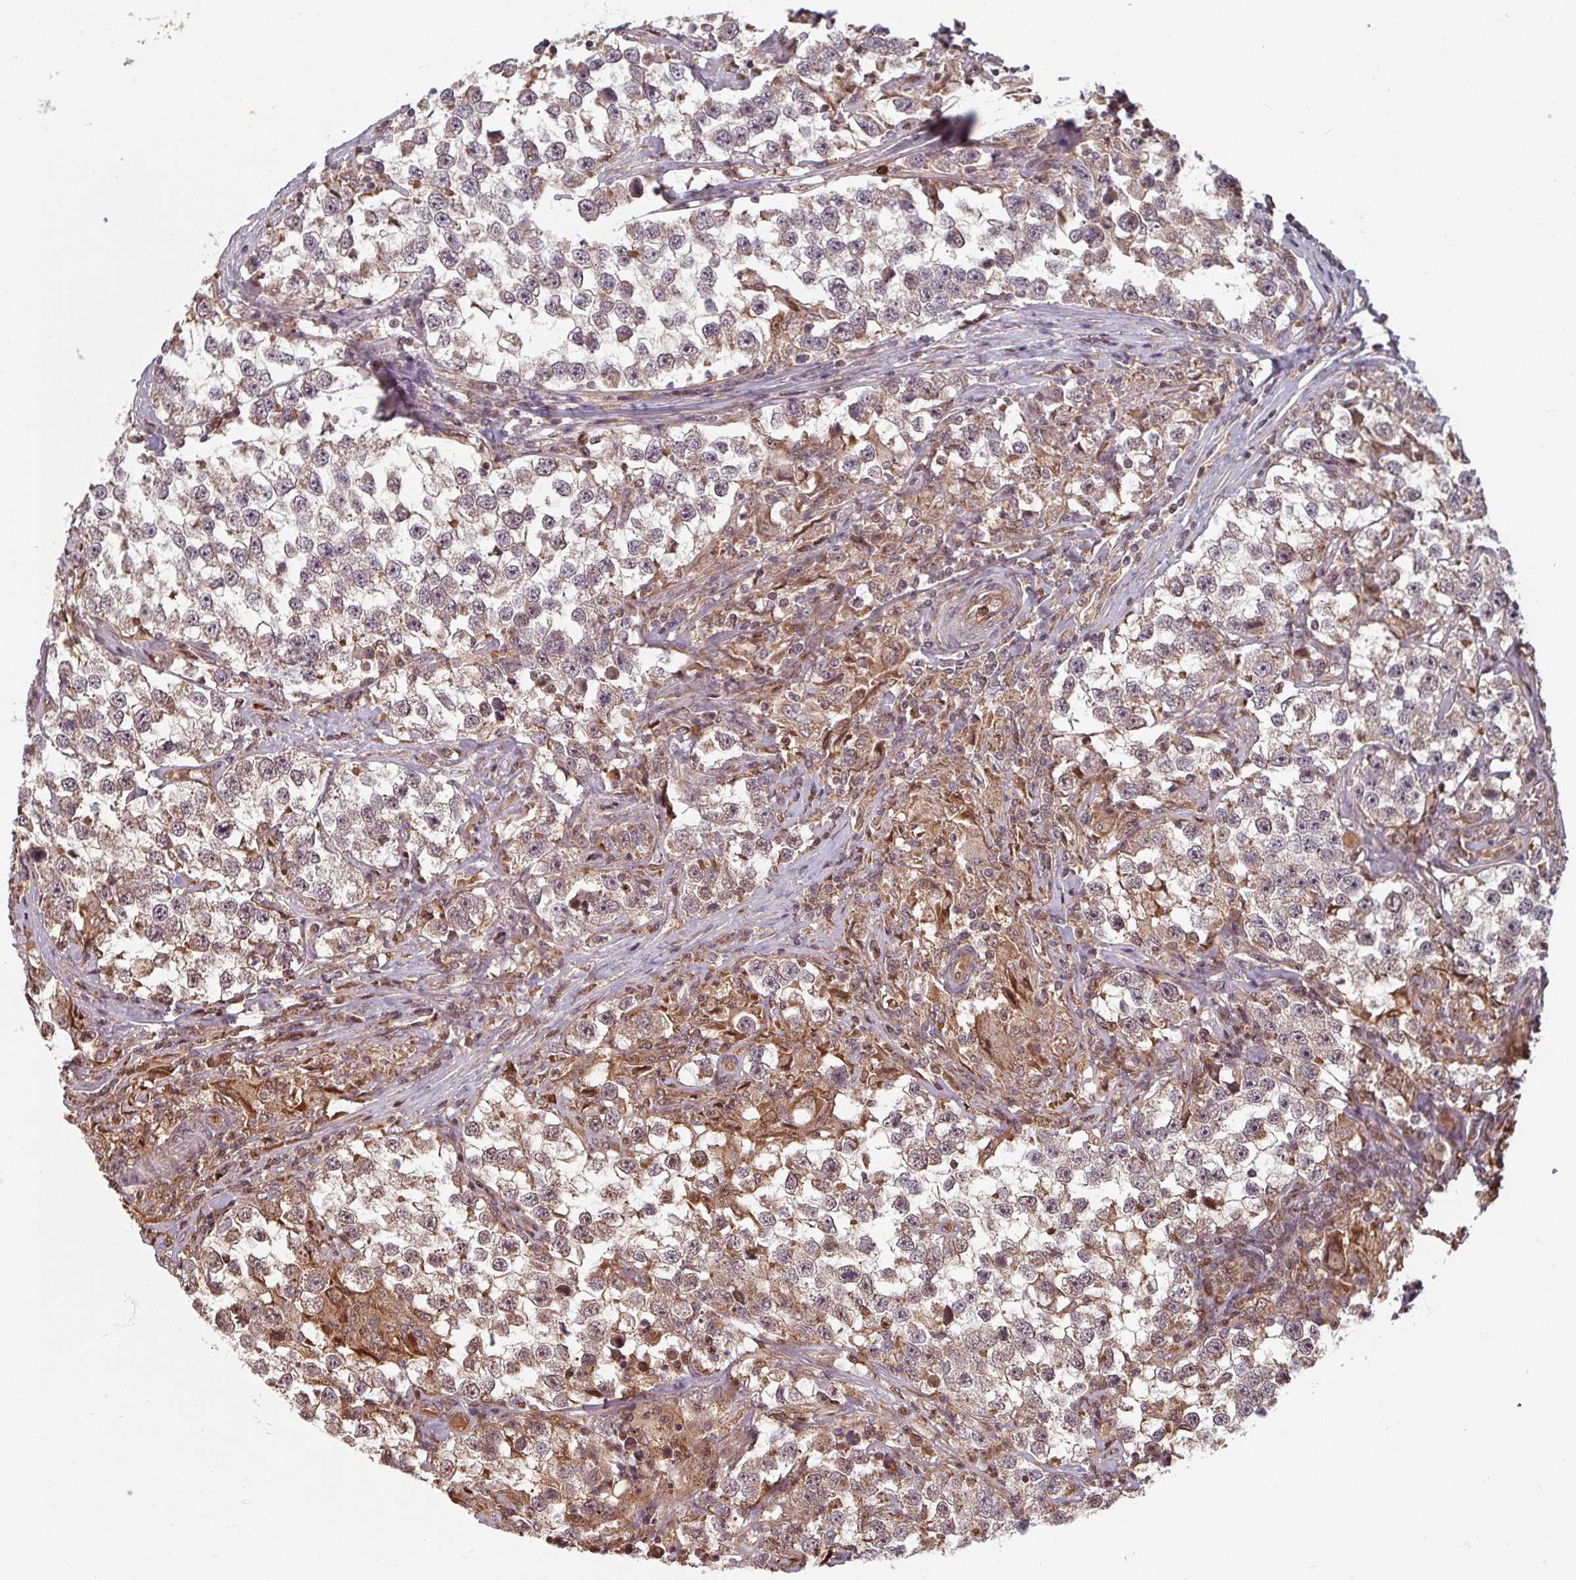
{"staining": {"intensity": "moderate", "quantity": "<25%", "location": "cytoplasmic/membranous,nuclear"}, "tissue": "testis cancer", "cell_type": "Tumor cells", "image_type": "cancer", "snomed": [{"axis": "morphology", "description": "Seminoma, NOS"}, {"axis": "topography", "description": "Testis"}], "caption": "Brown immunohistochemical staining in testis seminoma demonstrates moderate cytoplasmic/membranous and nuclear positivity in about <25% of tumor cells. (DAB (3,3'-diaminobenzidine) = brown stain, brightfield microscopy at high magnification).", "gene": "EID1", "patient": {"sex": "male", "age": 46}}